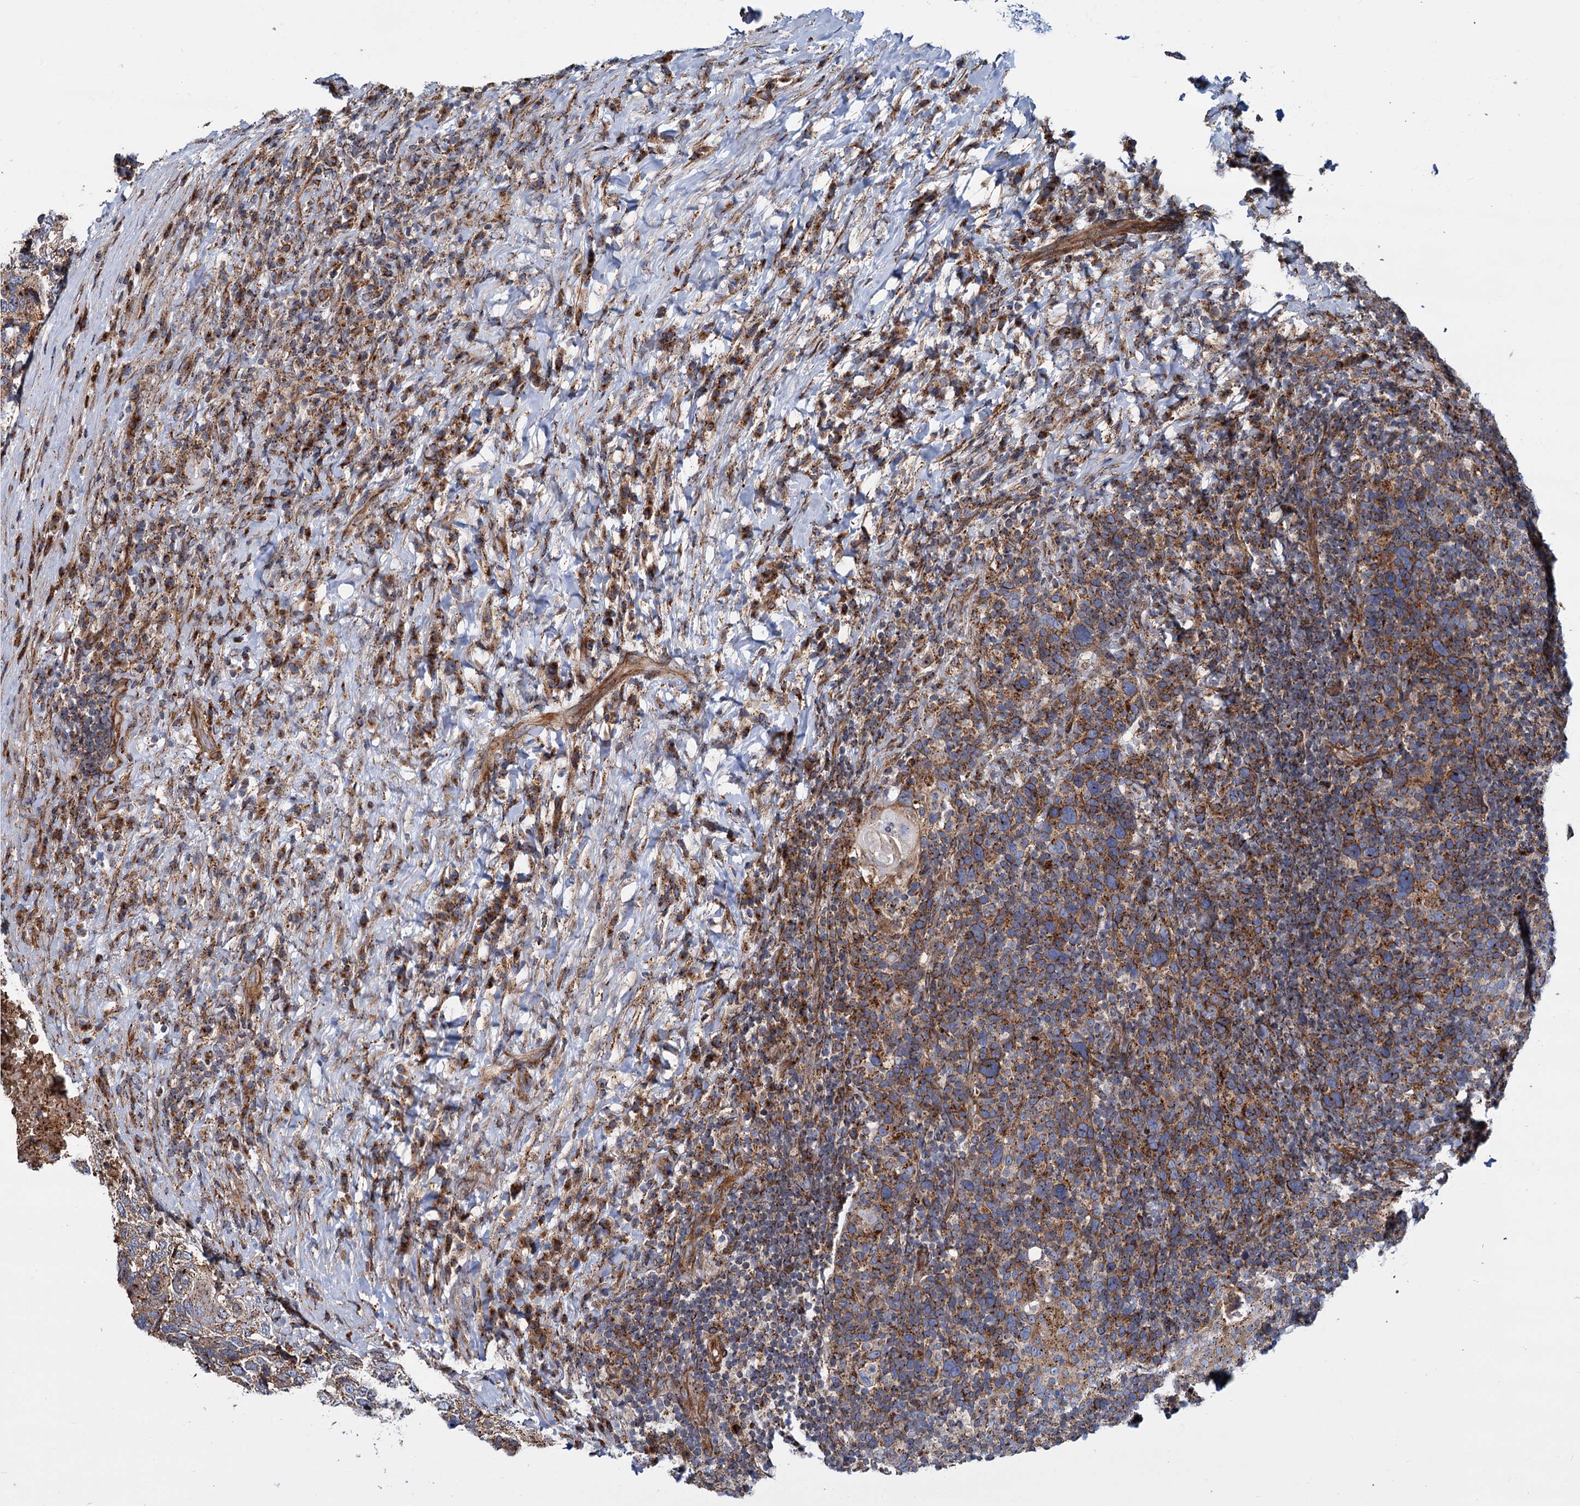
{"staining": {"intensity": "moderate", "quantity": ">75%", "location": "cytoplasmic/membranous"}, "tissue": "head and neck cancer", "cell_type": "Tumor cells", "image_type": "cancer", "snomed": [{"axis": "morphology", "description": "Squamous cell carcinoma, NOS"}, {"axis": "morphology", "description": "Squamous cell carcinoma, metastatic, NOS"}, {"axis": "topography", "description": "Lymph node"}, {"axis": "topography", "description": "Head-Neck"}], "caption": "There is medium levels of moderate cytoplasmic/membranous staining in tumor cells of head and neck cancer, as demonstrated by immunohistochemical staining (brown color).", "gene": "PSEN1", "patient": {"sex": "male", "age": 62}}